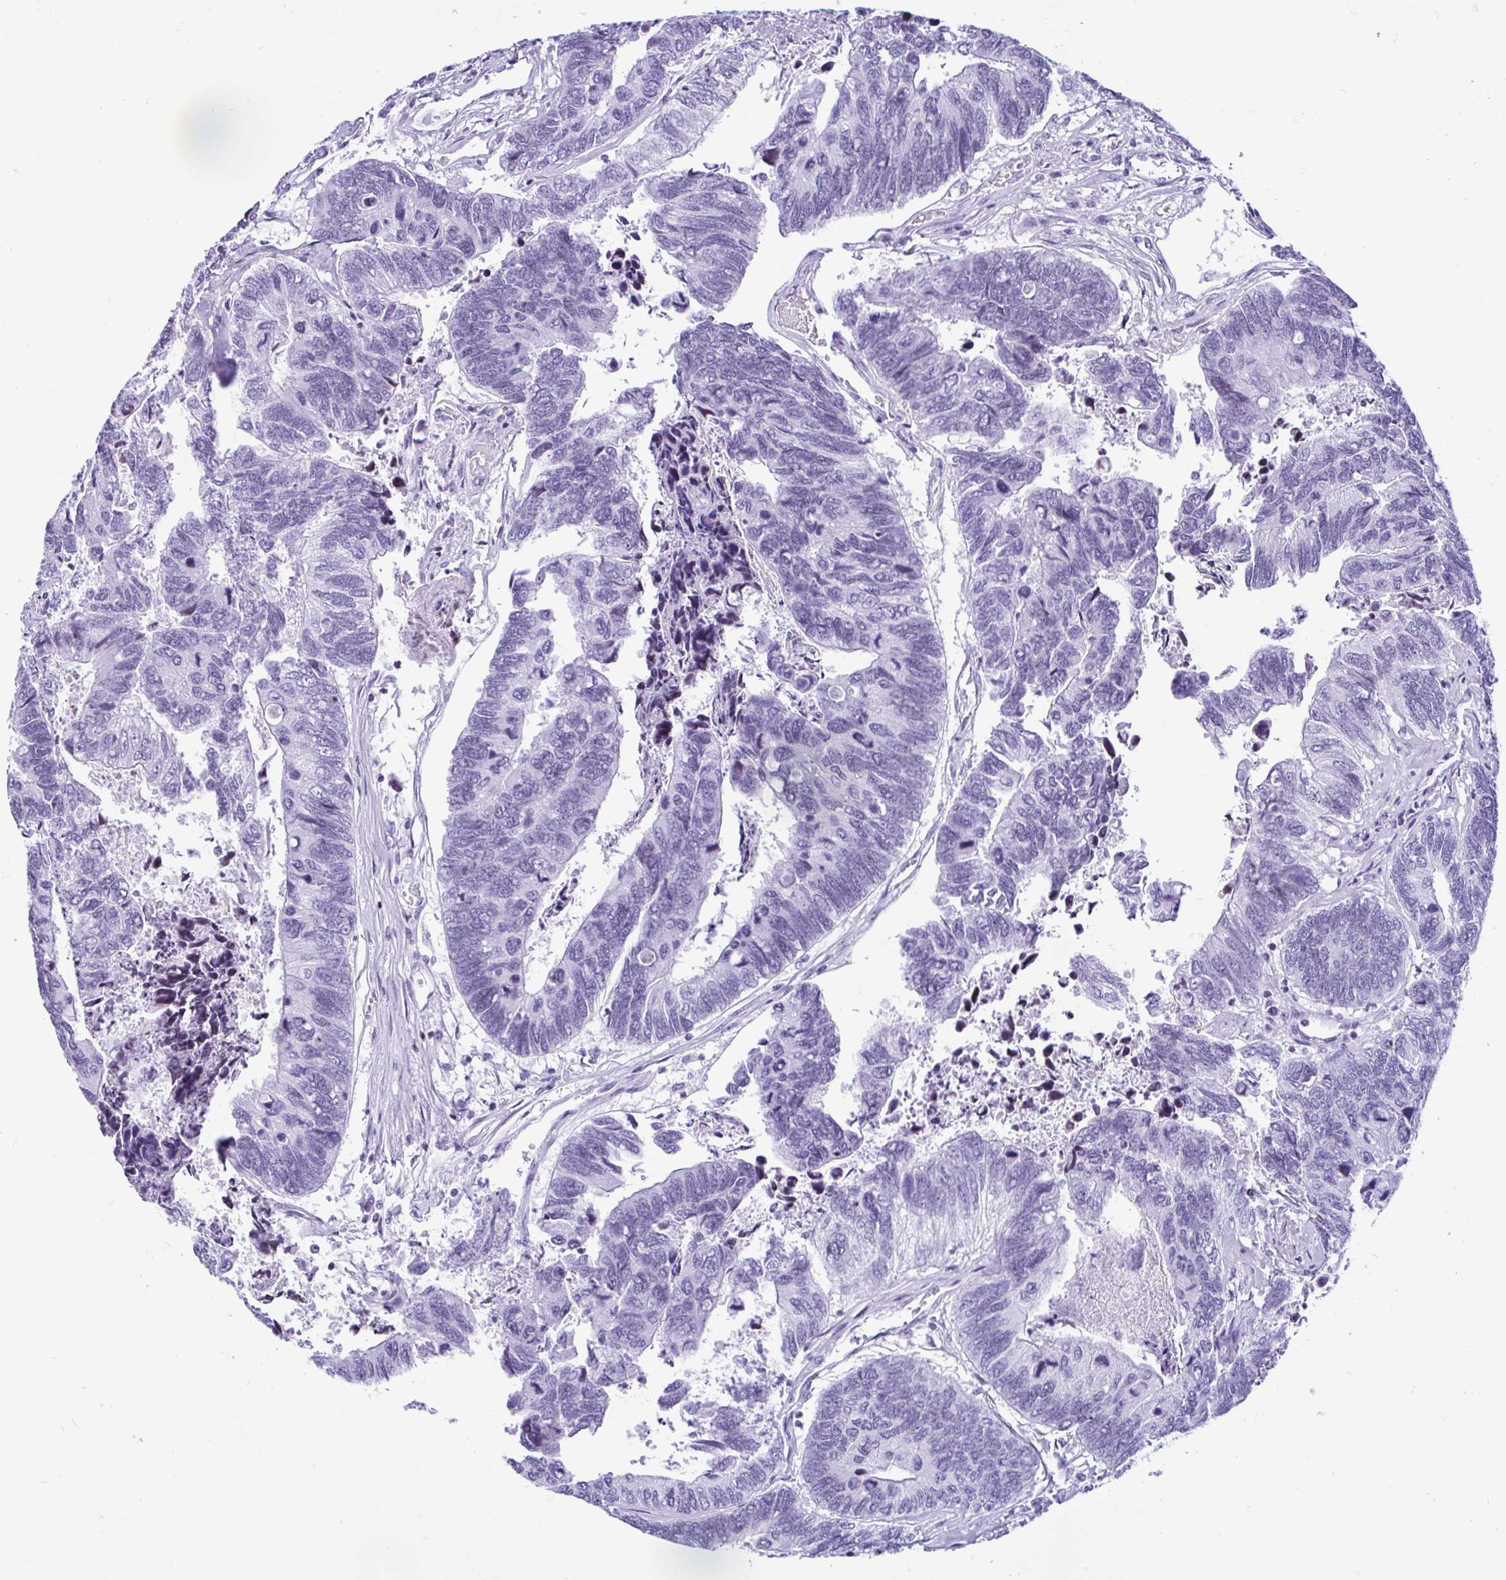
{"staining": {"intensity": "negative", "quantity": "none", "location": "none"}, "tissue": "colorectal cancer", "cell_type": "Tumor cells", "image_type": "cancer", "snomed": [{"axis": "morphology", "description": "Adenocarcinoma, NOS"}, {"axis": "topography", "description": "Colon"}], "caption": "High power microscopy photomicrograph of an immunohistochemistry (IHC) histopathology image of colorectal cancer (adenocarcinoma), revealing no significant positivity in tumor cells. (Brightfield microscopy of DAB IHC at high magnification).", "gene": "KRT27", "patient": {"sex": "female", "age": 67}}